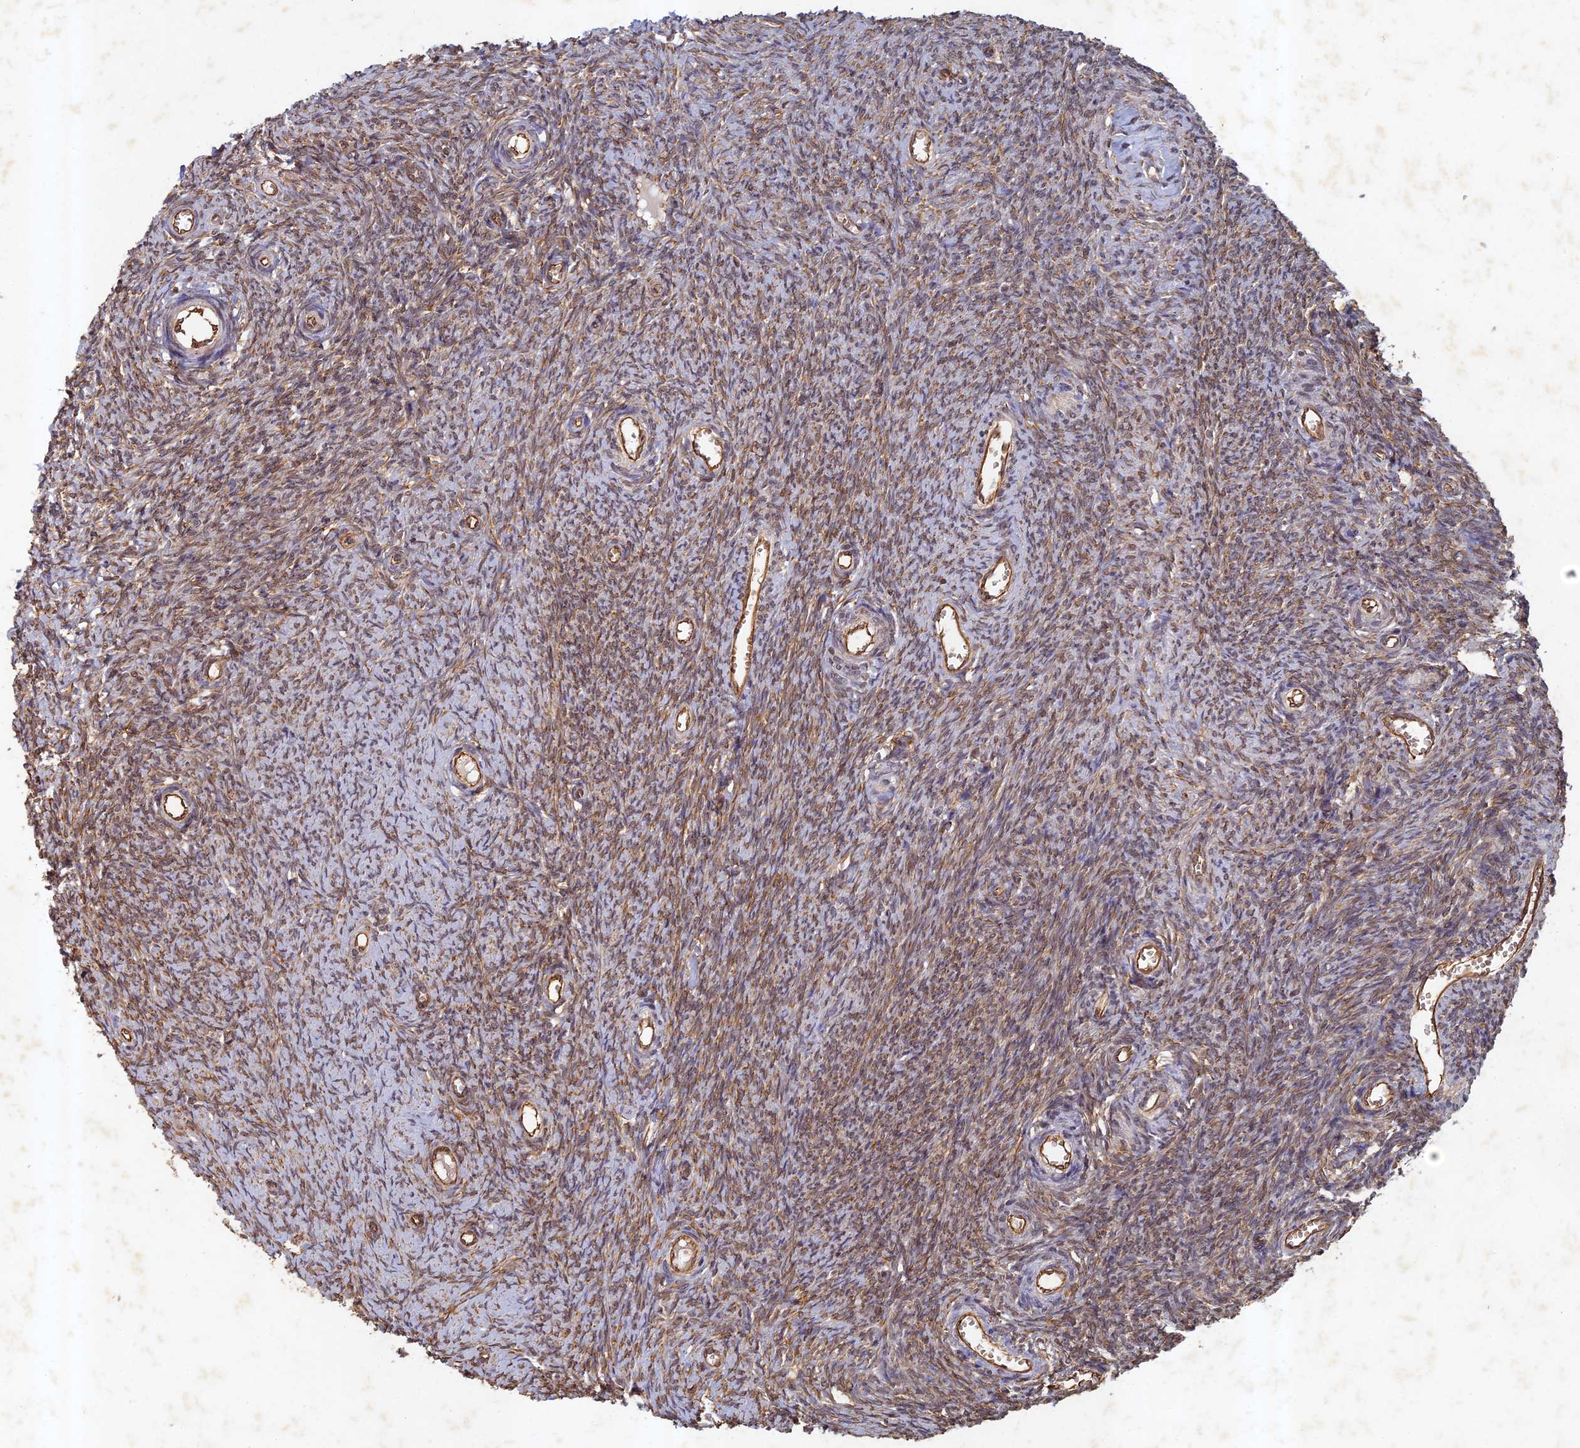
{"staining": {"intensity": "moderate", "quantity": ">75%", "location": "cytoplasmic/membranous"}, "tissue": "ovary", "cell_type": "Follicle cells", "image_type": "normal", "snomed": [{"axis": "morphology", "description": "Normal tissue, NOS"}, {"axis": "topography", "description": "Ovary"}], "caption": "Immunohistochemical staining of benign ovary reveals medium levels of moderate cytoplasmic/membranous expression in about >75% of follicle cells. (IHC, brightfield microscopy, high magnification).", "gene": "ABCB10", "patient": {"sex": "female", "age": 44}}